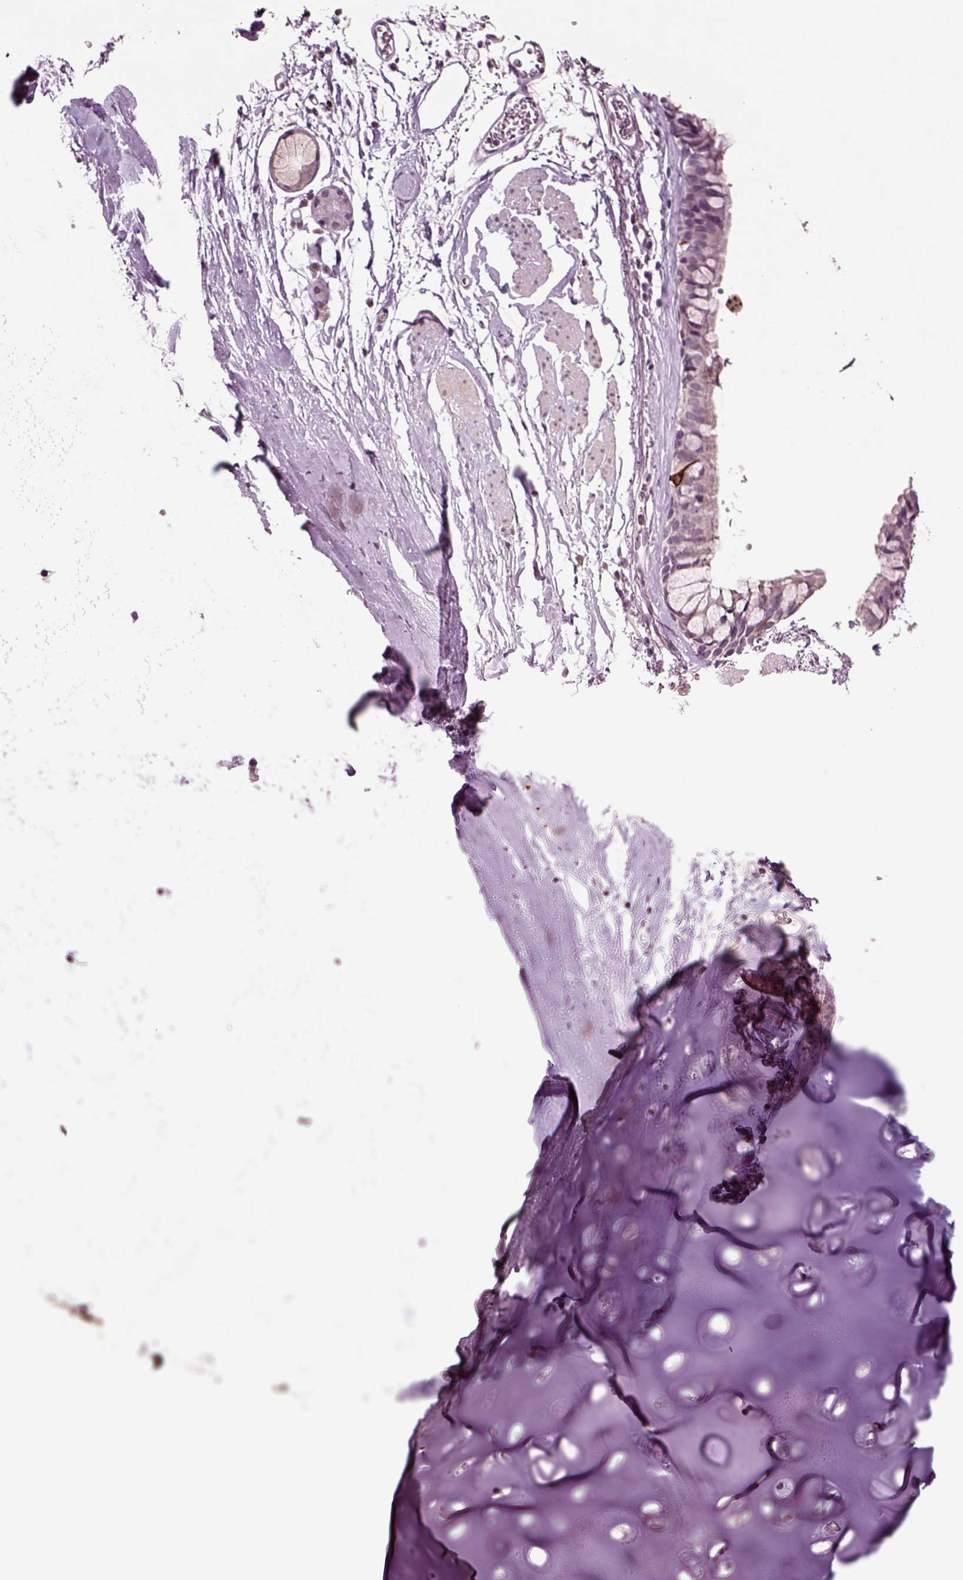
{"staining": {"intensity": "negative", "quantity": "none", "location": "none"}, "tissue": "bronchus", "cell_type": "Respiratory epithelial cells", "image_type": "normal", "snomed": [{"axis": "morphology", "description": "Normal tissue, NOS"}, {"axis": "morphology", "description": "Squamous cell carcinoma, NOS"}, {"axis": "topography", "description": "Cartilage tissue"}, {"axis": "topography", "description": "Bronchus"}], "caption": "Immunohistochemistry (IHC) image of benign bronchus: human bronchus stained with DAB (3,3'-diaminobenzidine) reveals no significant protein staining in respiratory epithelial cells. The staining was performed using DAB to visualize the protein expression in brown, while the nuclei were stained in blue with hematoxylin (Magnification: 20x).", "gene": "CHGB", "patient": {"sex": "male", "age": 72}}